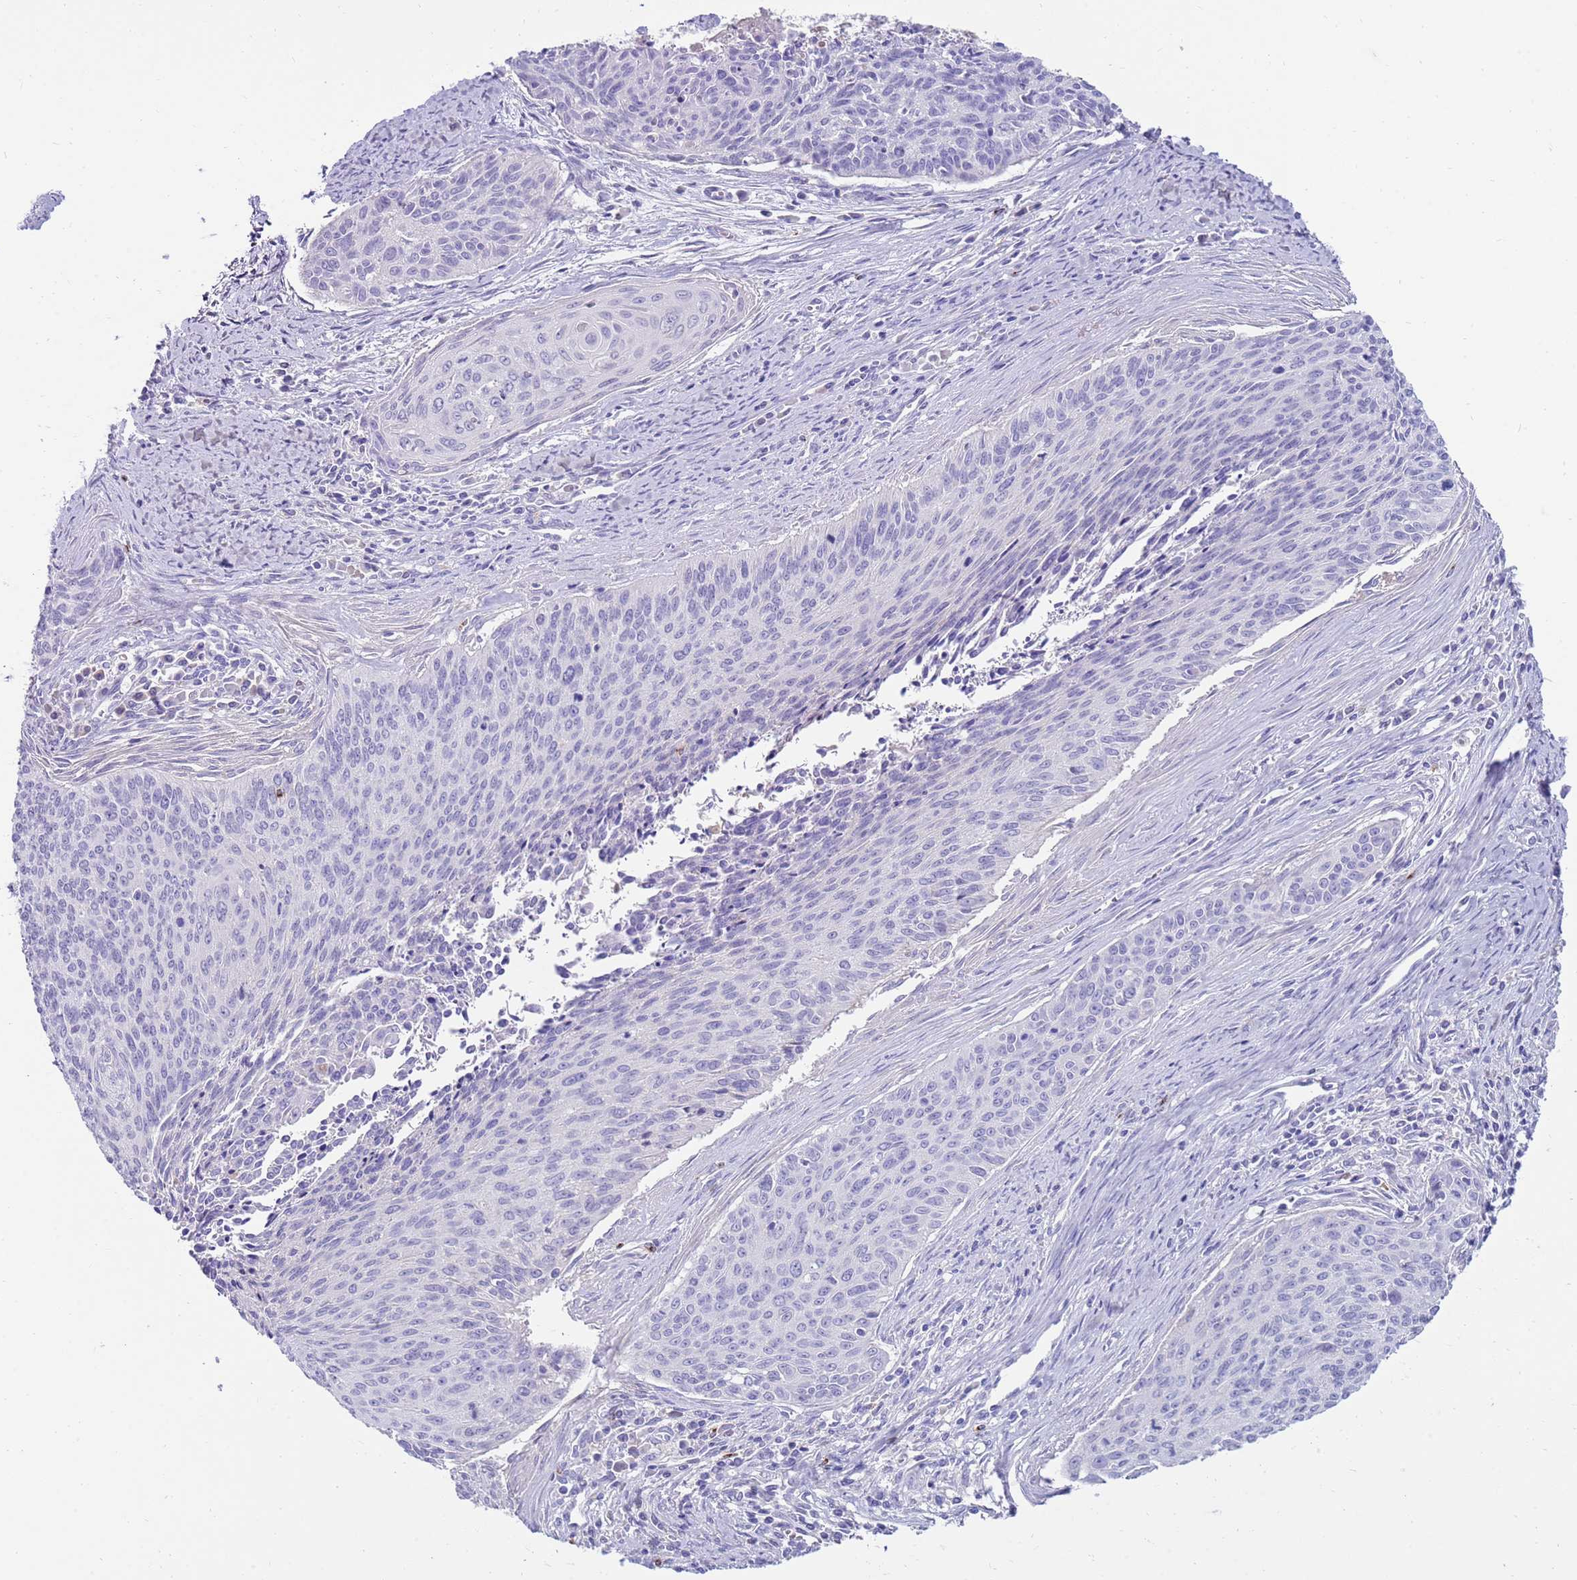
{"staining": {"intensity": "negative", "quantity": "none", "location": "none"}, "tissue": "cervical cancer", "cell_type": "Tumor cells", "image_type": "cancer", "snomed": [{"axis": "morphology", "description": "Squamous cell carcinoma, NOS"}, {"axis": "topography", "description": "Cervix"}], "caption": "Immunohistochemistry (IHC) micrograph of squamous cell carcinoma (cervical) stained for a protein (brown), which reveals no staining in tumor cells.", "gene": "EVPLL", "patient": {"sex": "female", "age": 55}}